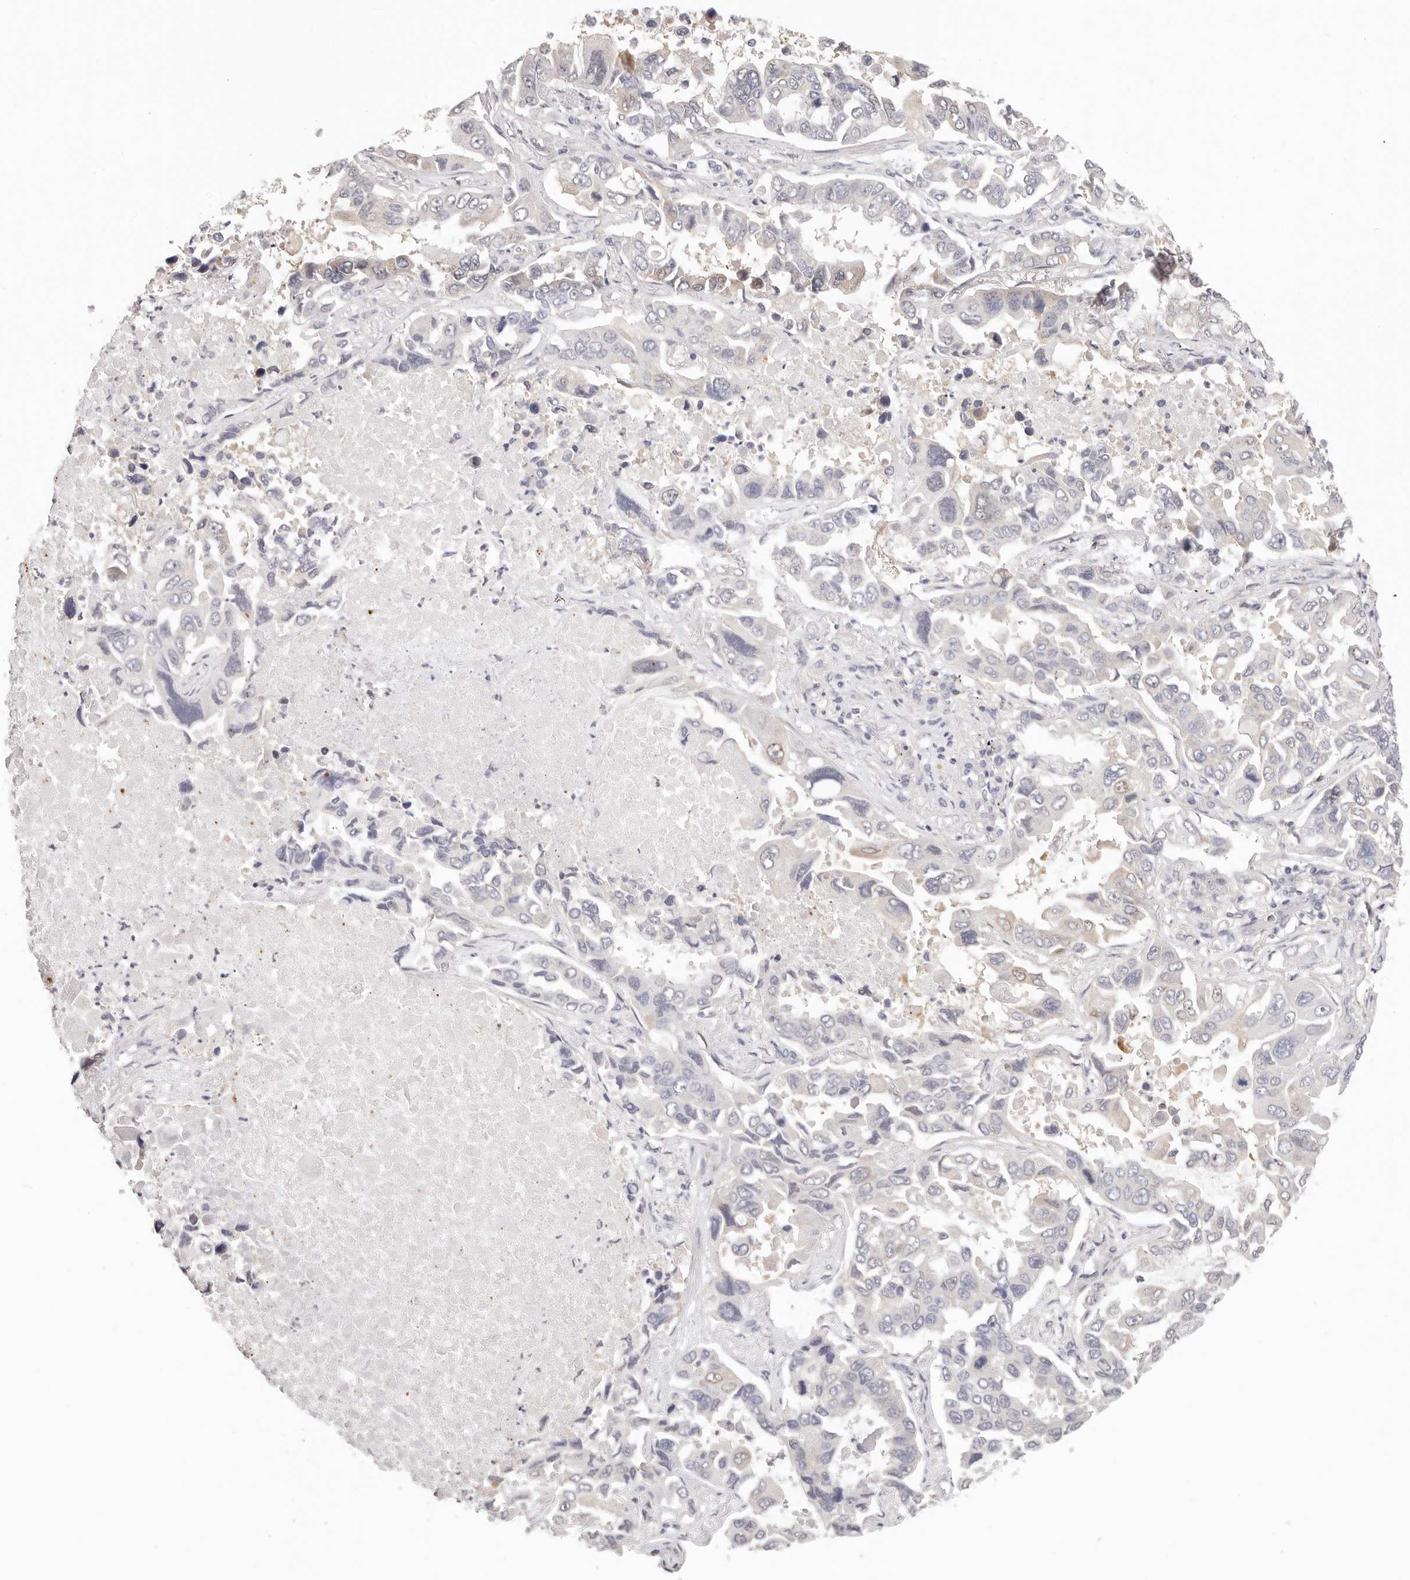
{"staining": {"intensity": "negative", "quantity": "none", "location": "none"}, "tissue": "lung cancer", "cell_type": "Tumor cells", "image_type": "cancer", "snomed": [{"axis": "morphology", "description": "Adenocarcinoma, NOS"}, {"axis": "topography", "description": "Lung"}], "caption": "This photomicrograph is of lung adenocarcinoma stained with immunohistochemistry (IHC) to label a protein in brown with the nuclei are counter-stained blue. There is no positivity in tumor cells. The staining is performed using DAB (3,3'-diaminobenzidine) brown chromogen with nuclei counter-stained in using hematoxylin.", "gene": "GGPS1", "patient": {"sex": "male", "age": 64}}